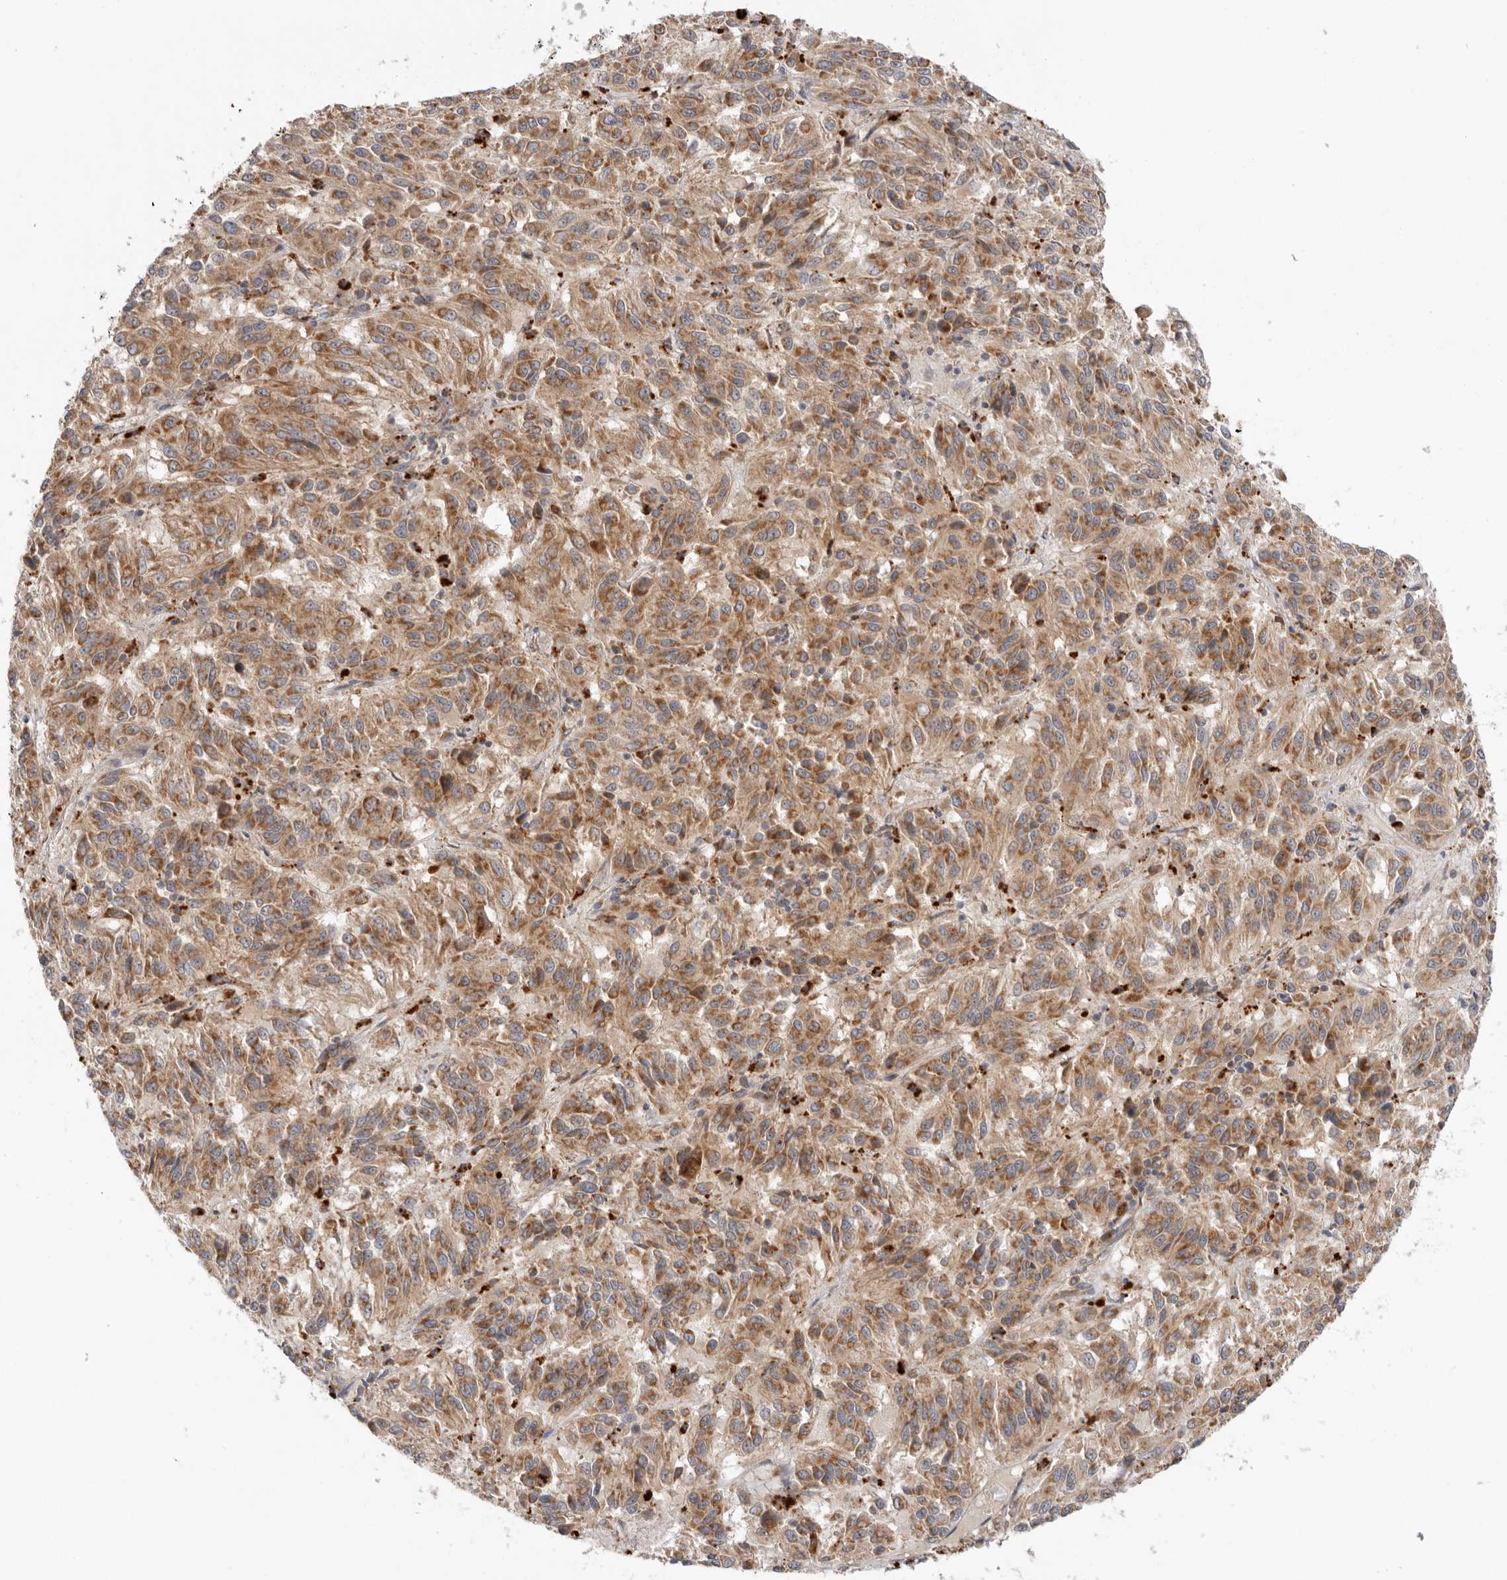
{"staining": {"intensity": "moderate", "quantity": ">75%", "location": "cytoplasmic/membranous"}, "tissue": "melanoma", "cell_type": "Tumor cells", "image_type": "cancer", "snomed": [{"axis": "morphology", "description": "Malignant melanoma, Metastatic site"}, {"axis": "topography", "description": "Lung"}], "caption": "Immunohistochemistry (IHC) (DAB) staining of malignant melanoma (metastatic site) shows moderate cytoplasmic/membranous protein expression in about >75% of tumor cells.", "gene": "GNE", "patient": {"sex": "male", "age": 64}}